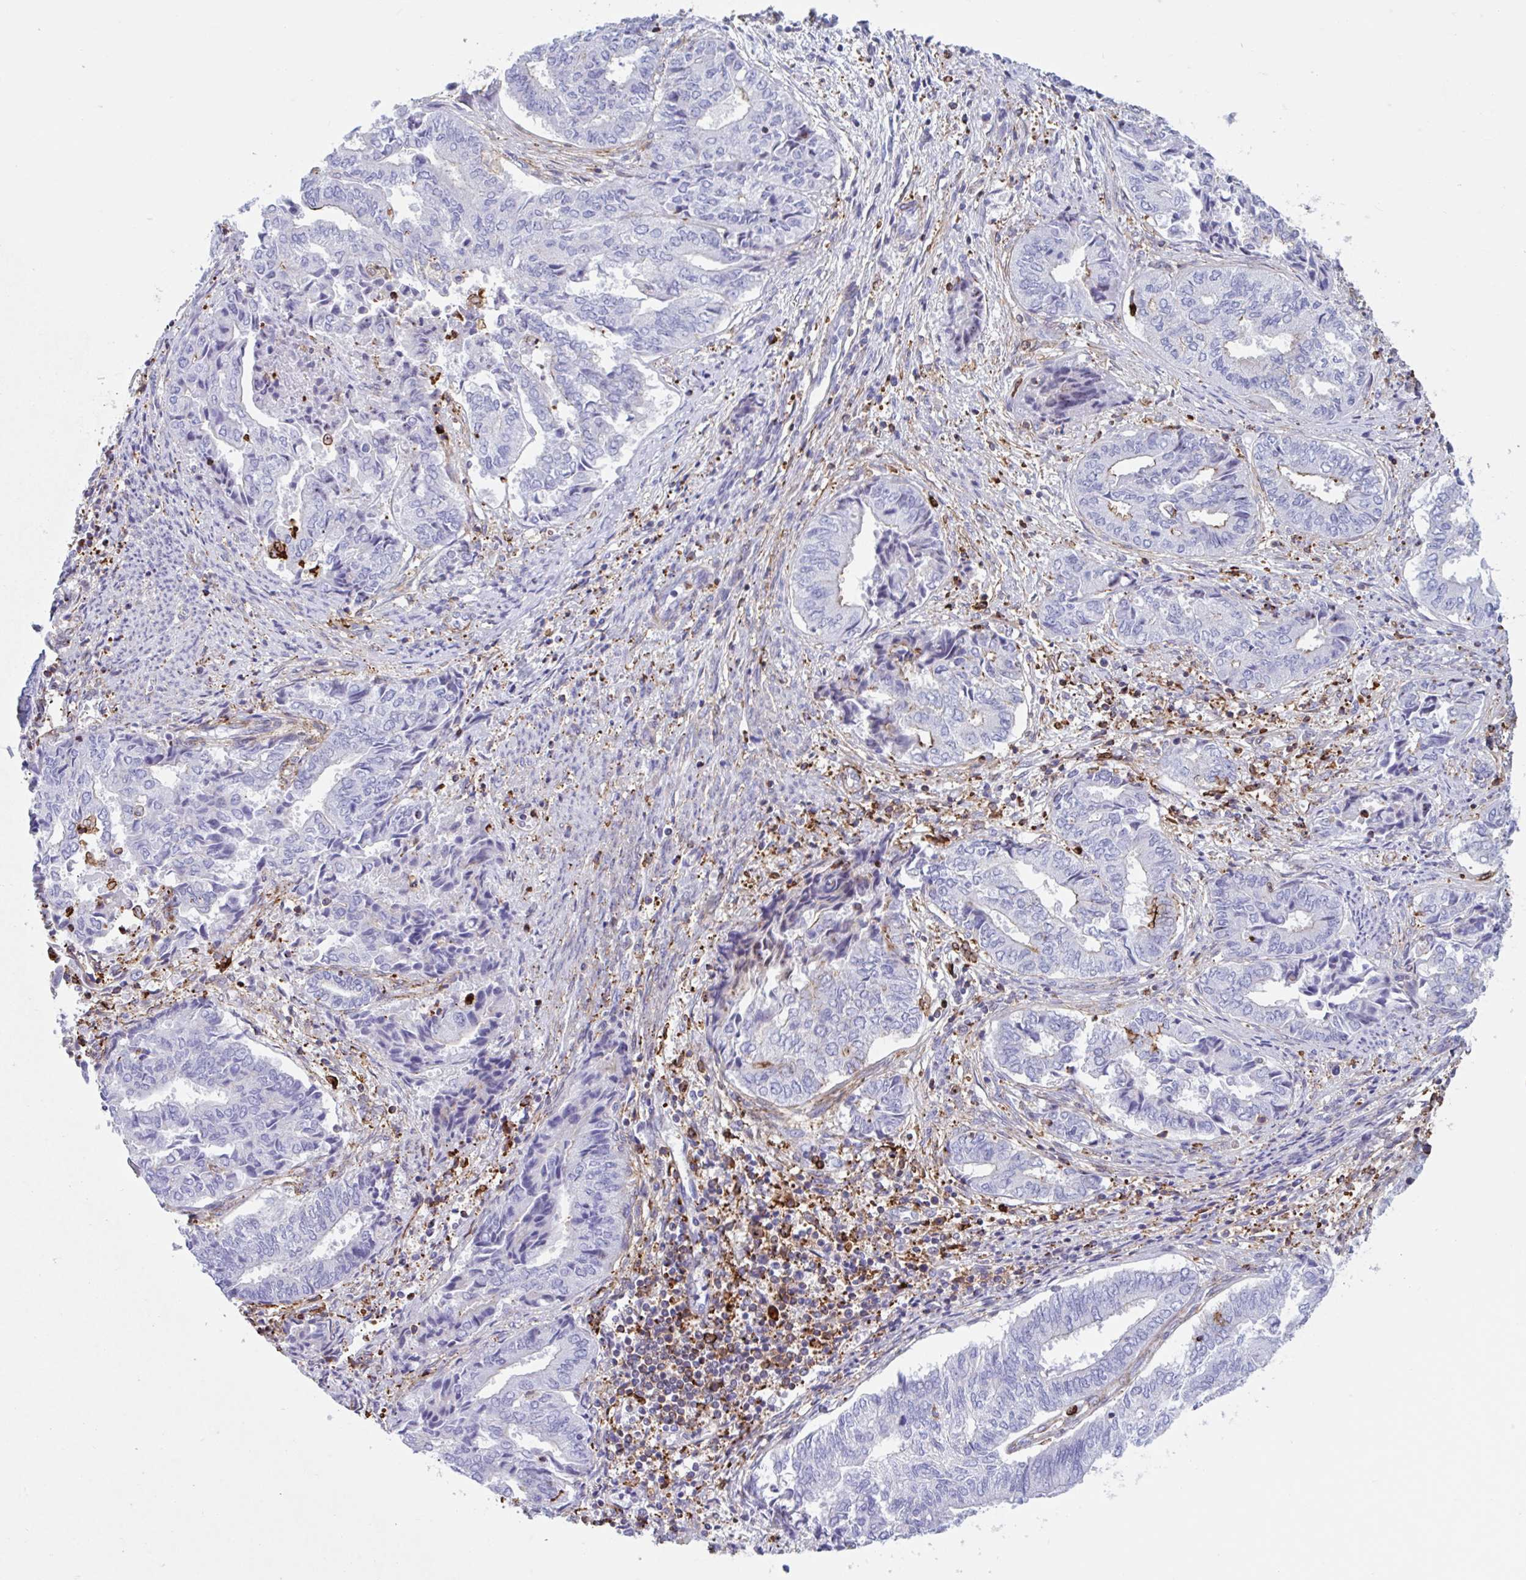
{"staining": {"intensity": "negative", "quantity": "none", "location": "none"}, "tissue": "endometrial cancer", "cell_type": "Tumor cells", "image_type": "cancer", "snomed": [{"axis": "morphology", "description": "Adenocarcinoma, NOS"}, {"axis": "topography", "description": "Endometrium"}], "caption": "Endometrial cancer stained for a protein using immunohistochemistry (IHC) demonstrates no expression tumor cells.", "gene": "EFHD1", "patient": {"sex": "female", "age": 80}}